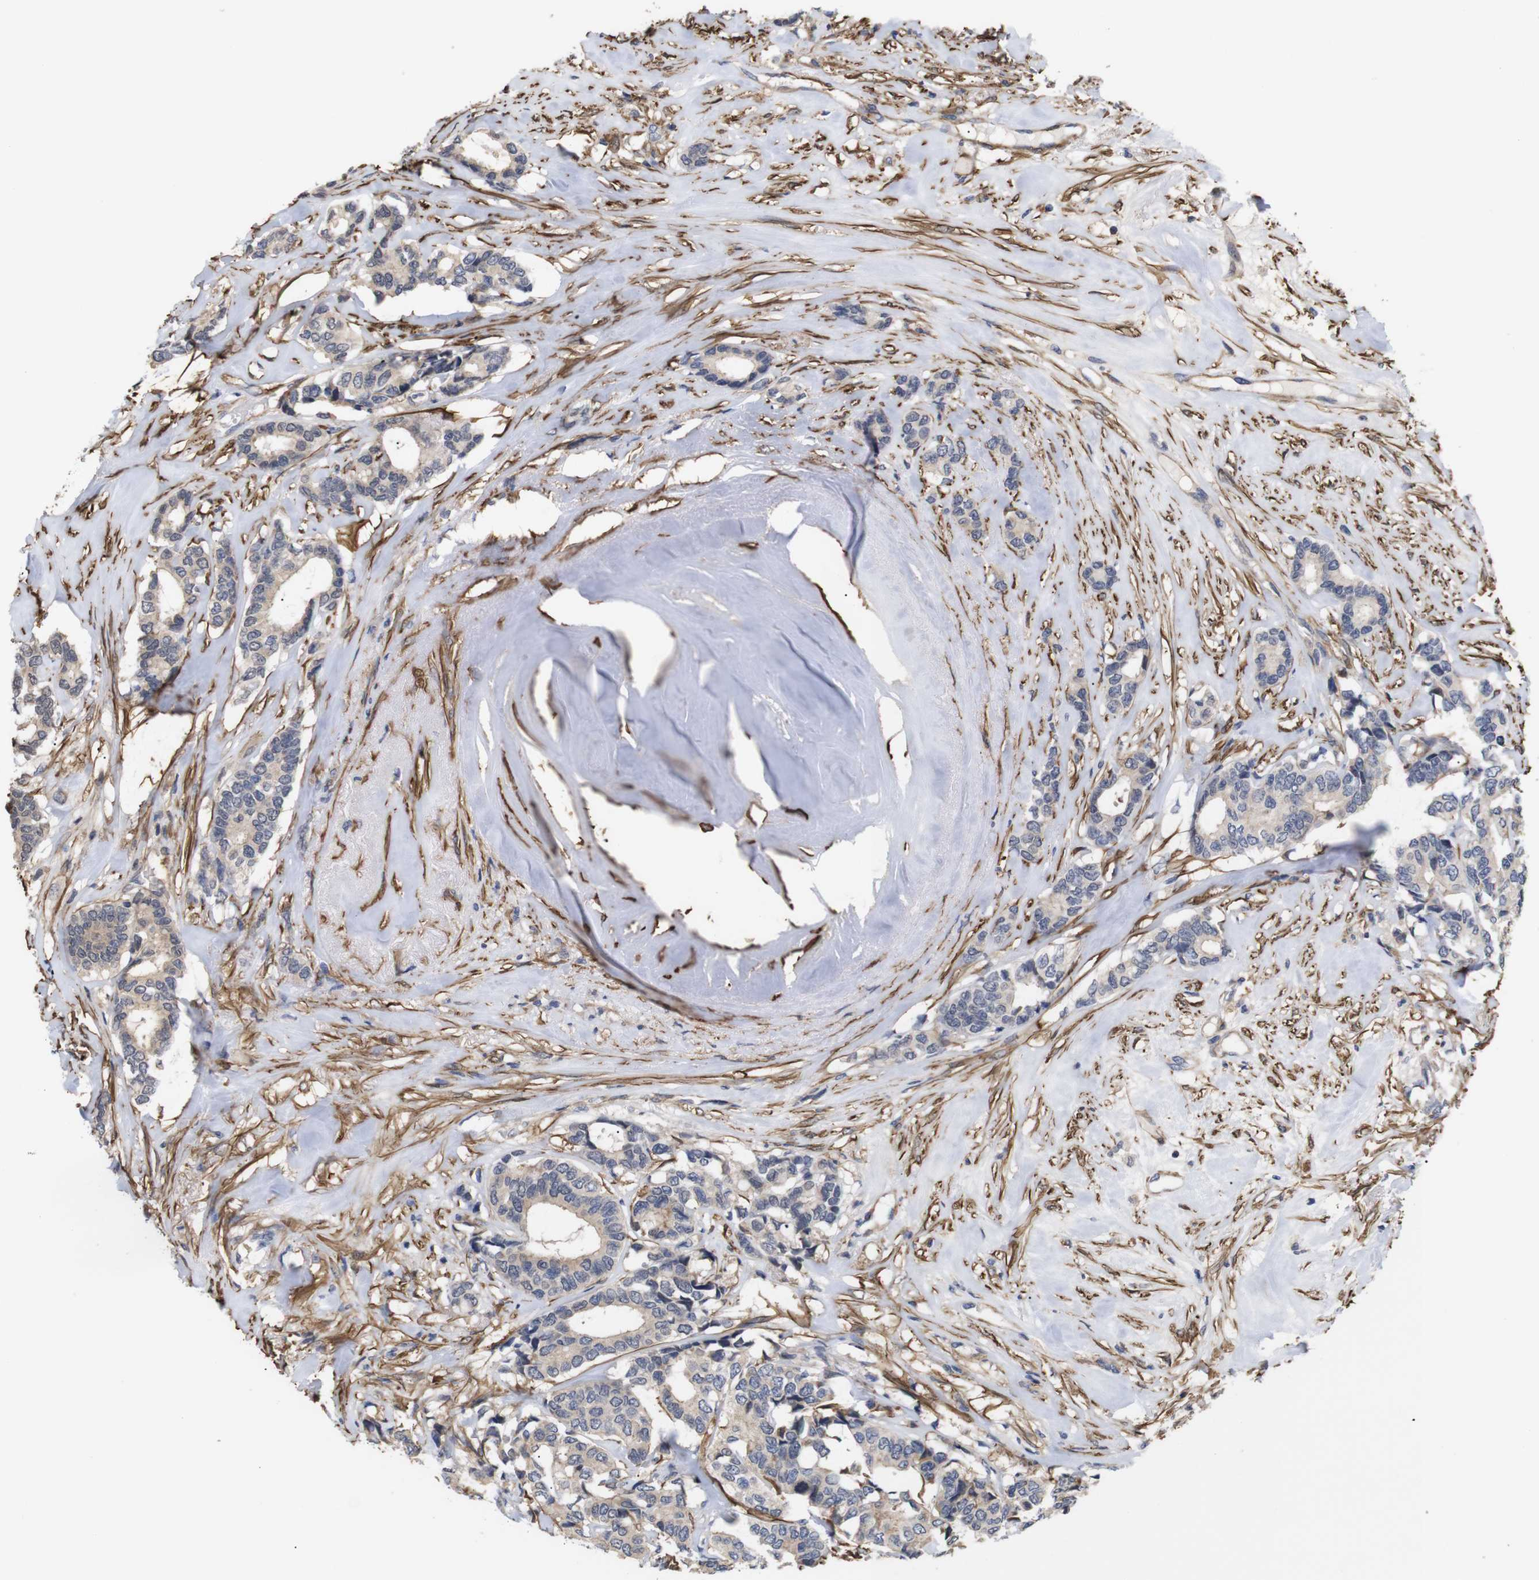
{"staining": {"intensity": "negative", "quantity": "none", "location": "none"}, "tissue": "breast cancer", "cell_type": "Tumor cells", "image_type": "cancer", "snomed": [{"axis": "morphology", "description": "Duct carcinoma"}, {"axis": "topography", "description": "Breast"}], "caption": "This is an IHC image of human breast cancer (intraductal carcinoma). There is no expression in tumor cells.", "gene": "PDLIM5", "patient": {"sex": "female", "age": 87}}